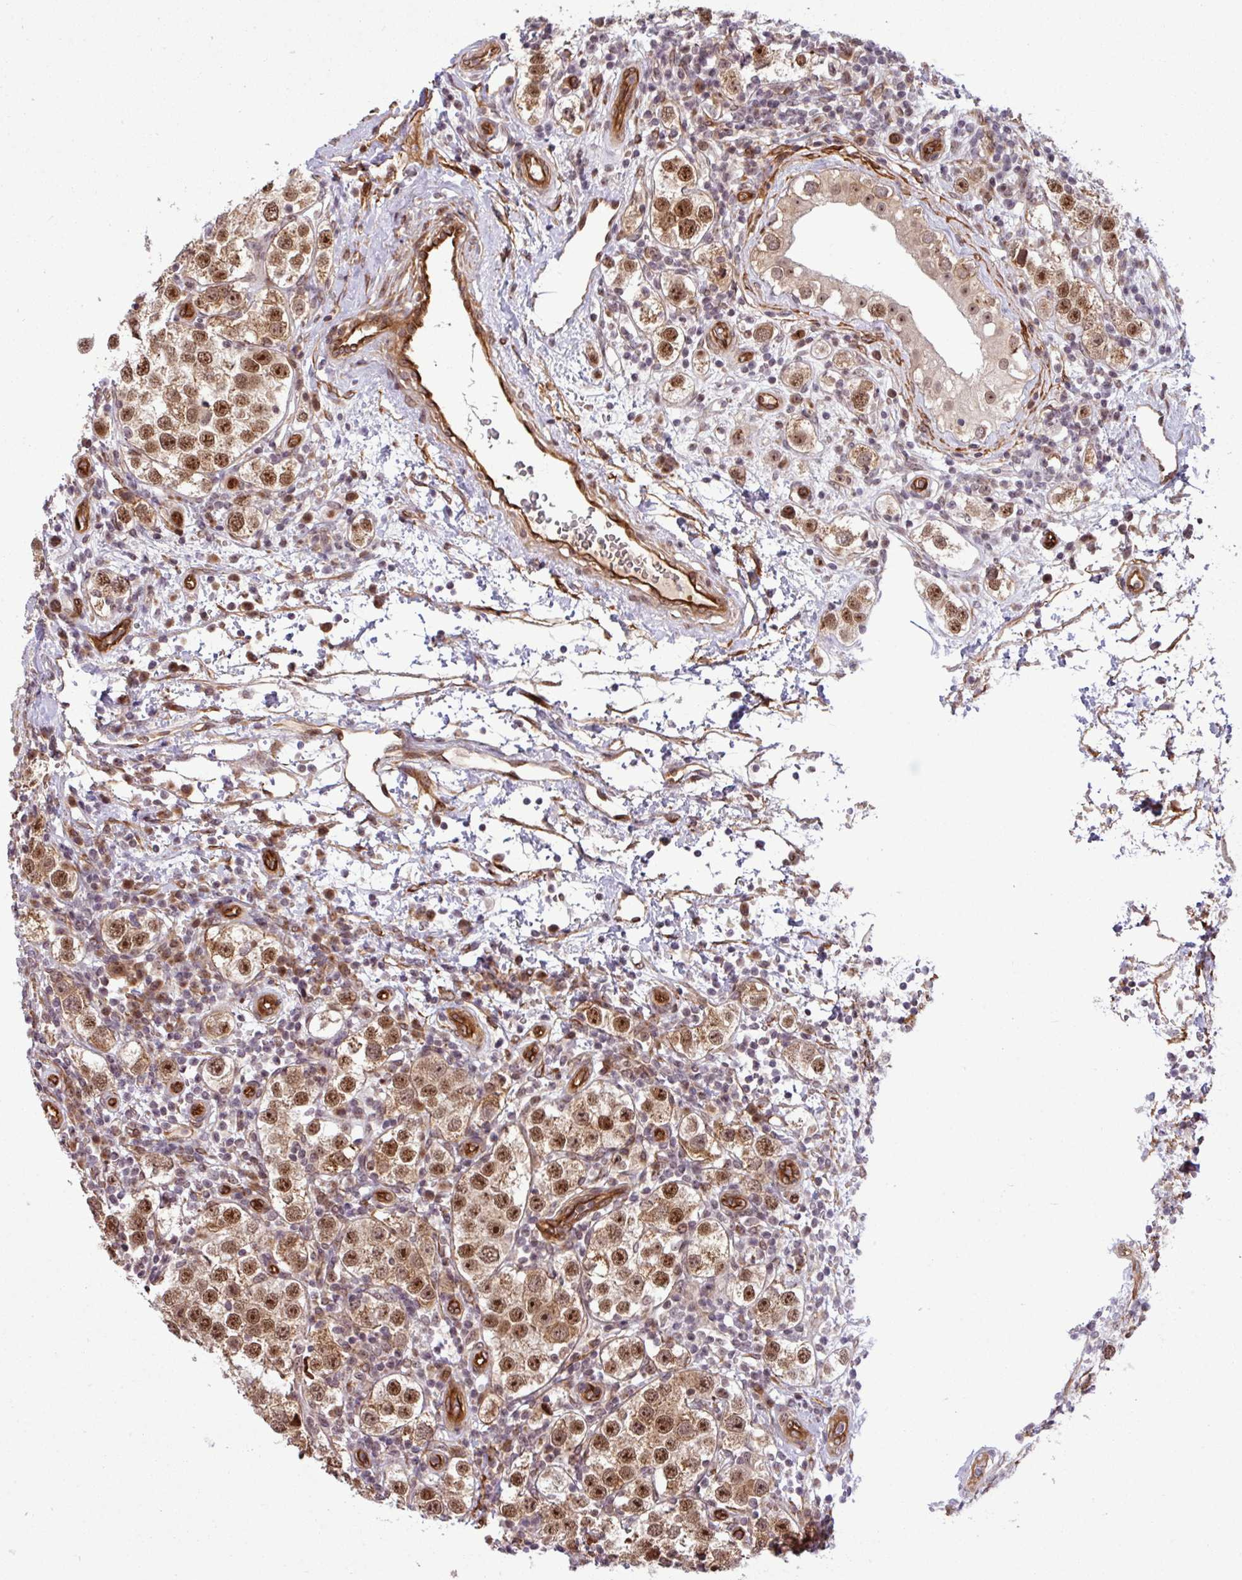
{"staining": {"intensity": "moderate", "quantity": ">75%", "location": "cytoplasmic/membranous,nuclear"}, "tissue": "testis cancer", "cell_type": "Tumor cells", "image_type": "cancer", "snomed": [{"axis": "morphology", "description": "Seminoma, NOS"}, {"axis": "topography", "description": "Testis"}], "caption": "Protein expression analysis of human testis cancer reveals moderate cytoplasmic/membranous and nuclear positivity in about >75% of tumor cells. (DAB (3,3'-diaminobenzidine) = brown stain, brightfield microscopy at high magnification).", "gene": "C7orf50", "patient": {"sex": "male", "age": 37}}